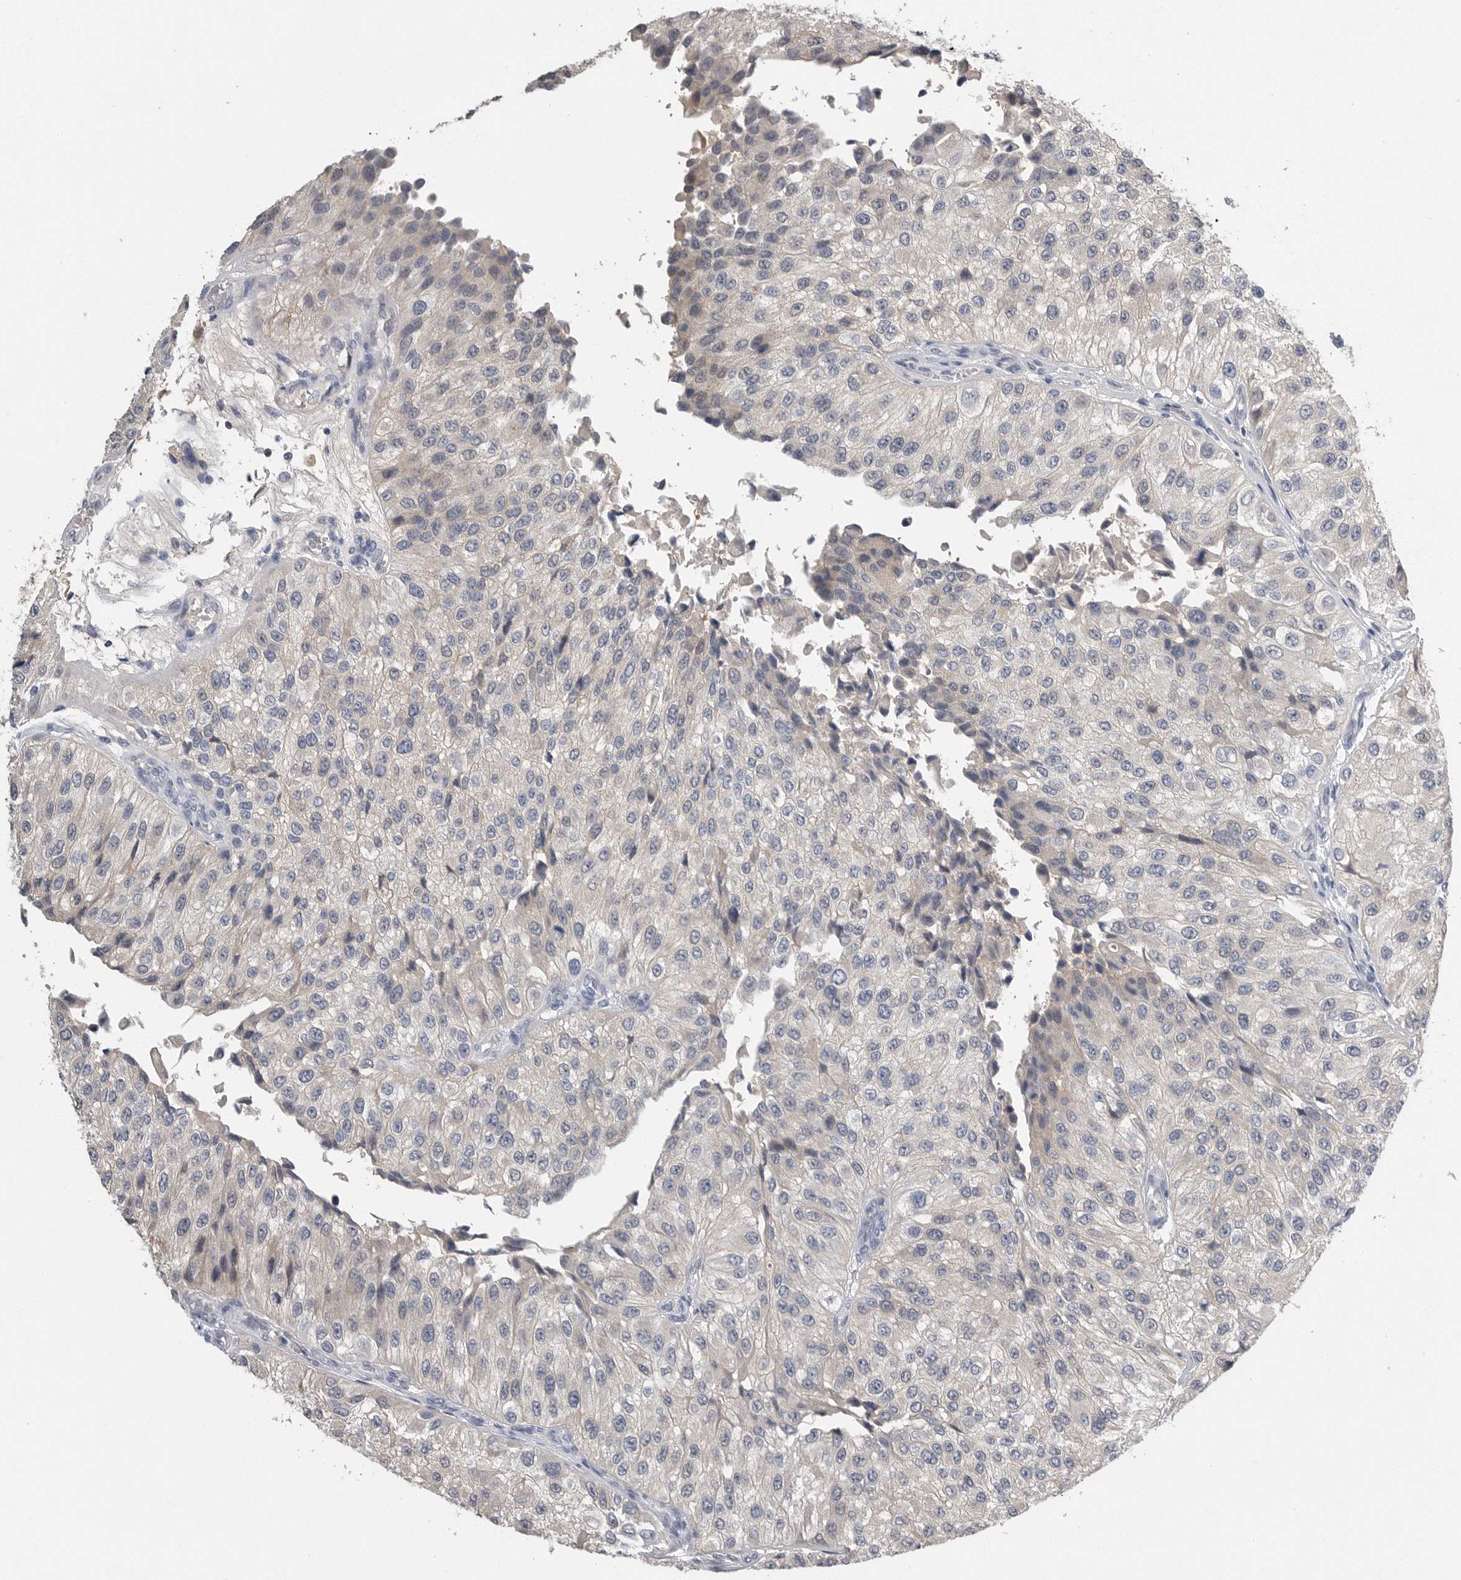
{"staining": {"intensity": "negative", "quantity": "none", "location": "none"}, "tissue": "urothelial cancer", "cell_type": "Tumor cells", "image_type": "cancer", "snomed": [{"axis": "morphology", "description": "Urothelial carcinoma, High grade"}, {"axis": "topography", "description": "Kidney"}, {"axis": "topography", "description": "Urinary bladder"}], "caption": "This is an immunohistochemistry histopathology image of urothelial carcinoma (high-grade). There is no staining in tumor cells.", "gene": "FABP6", "patient": {"sex": "male", "age": 77}}